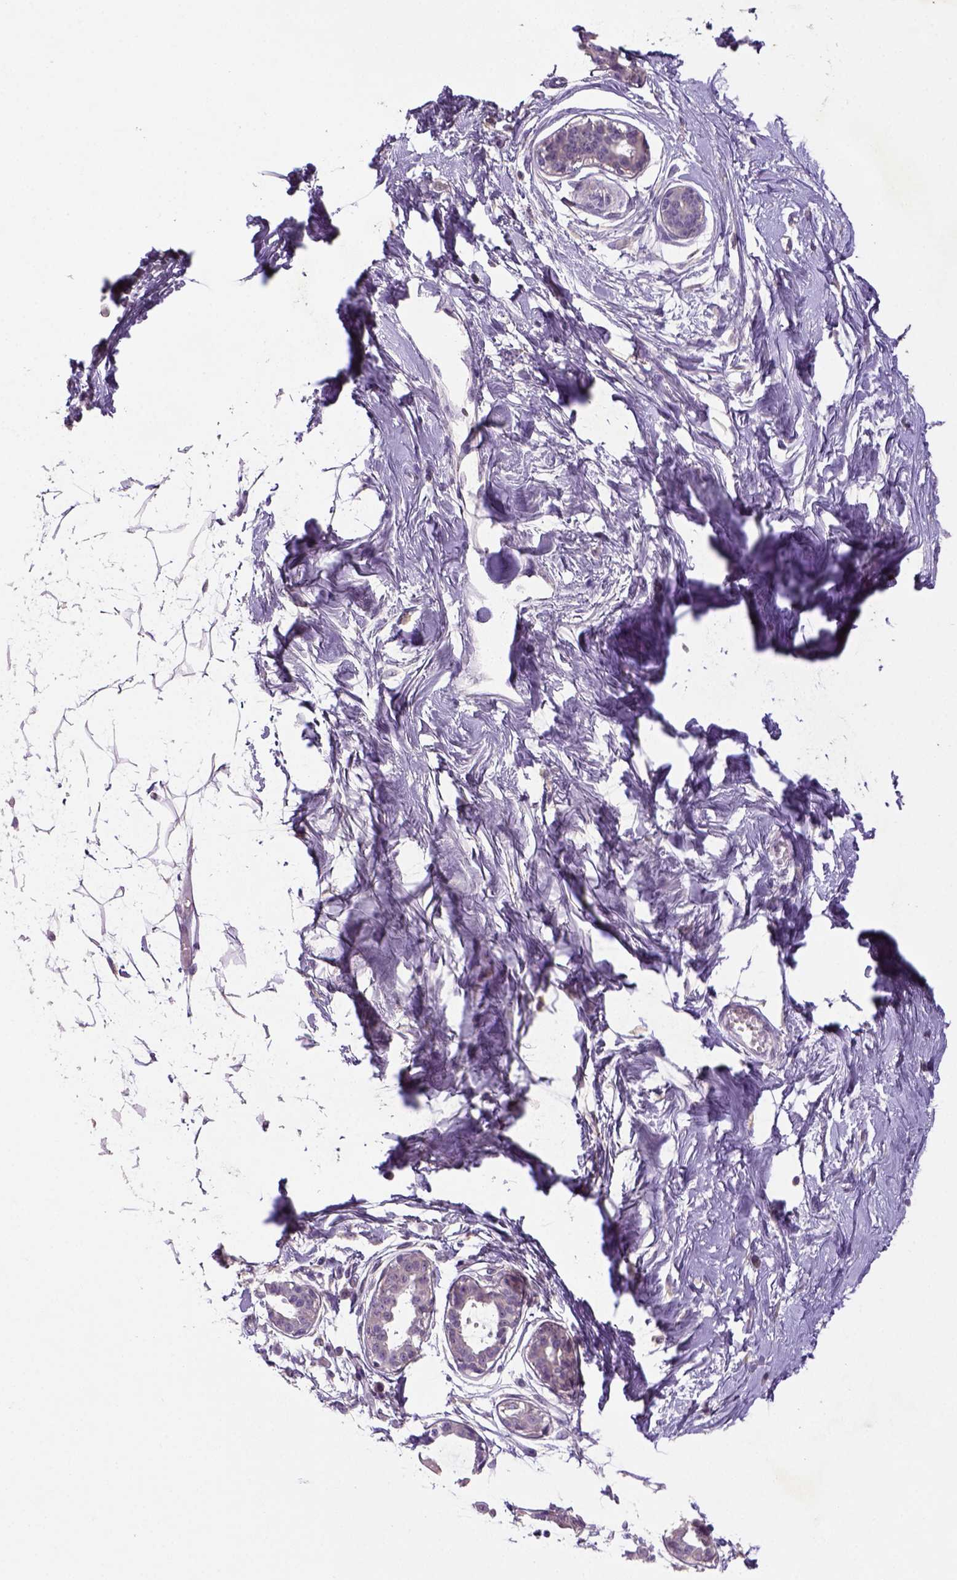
{"staining": {"intensity": "negative", "quantity": "none", "location": "none"}, "tissue": "breast", "cell_type": "Adipocytes", "image_type": "normal", "snomed": [{"axis": "morphology", "description": "Normal tissue, NOS"}, {"axis": "topography", "description": "Breast"}], "caption": "This is a histopathology image of IHC staining of unremarkable breast, which shows no positivity in adipocytes. (Brightfield microscopy of DAB (3,3'-diaminobenzidine) immunohistochemistry (IHC) at high magnification).", "gene": "NLGN2", "patient": {"sex": "female", "age": 45}}